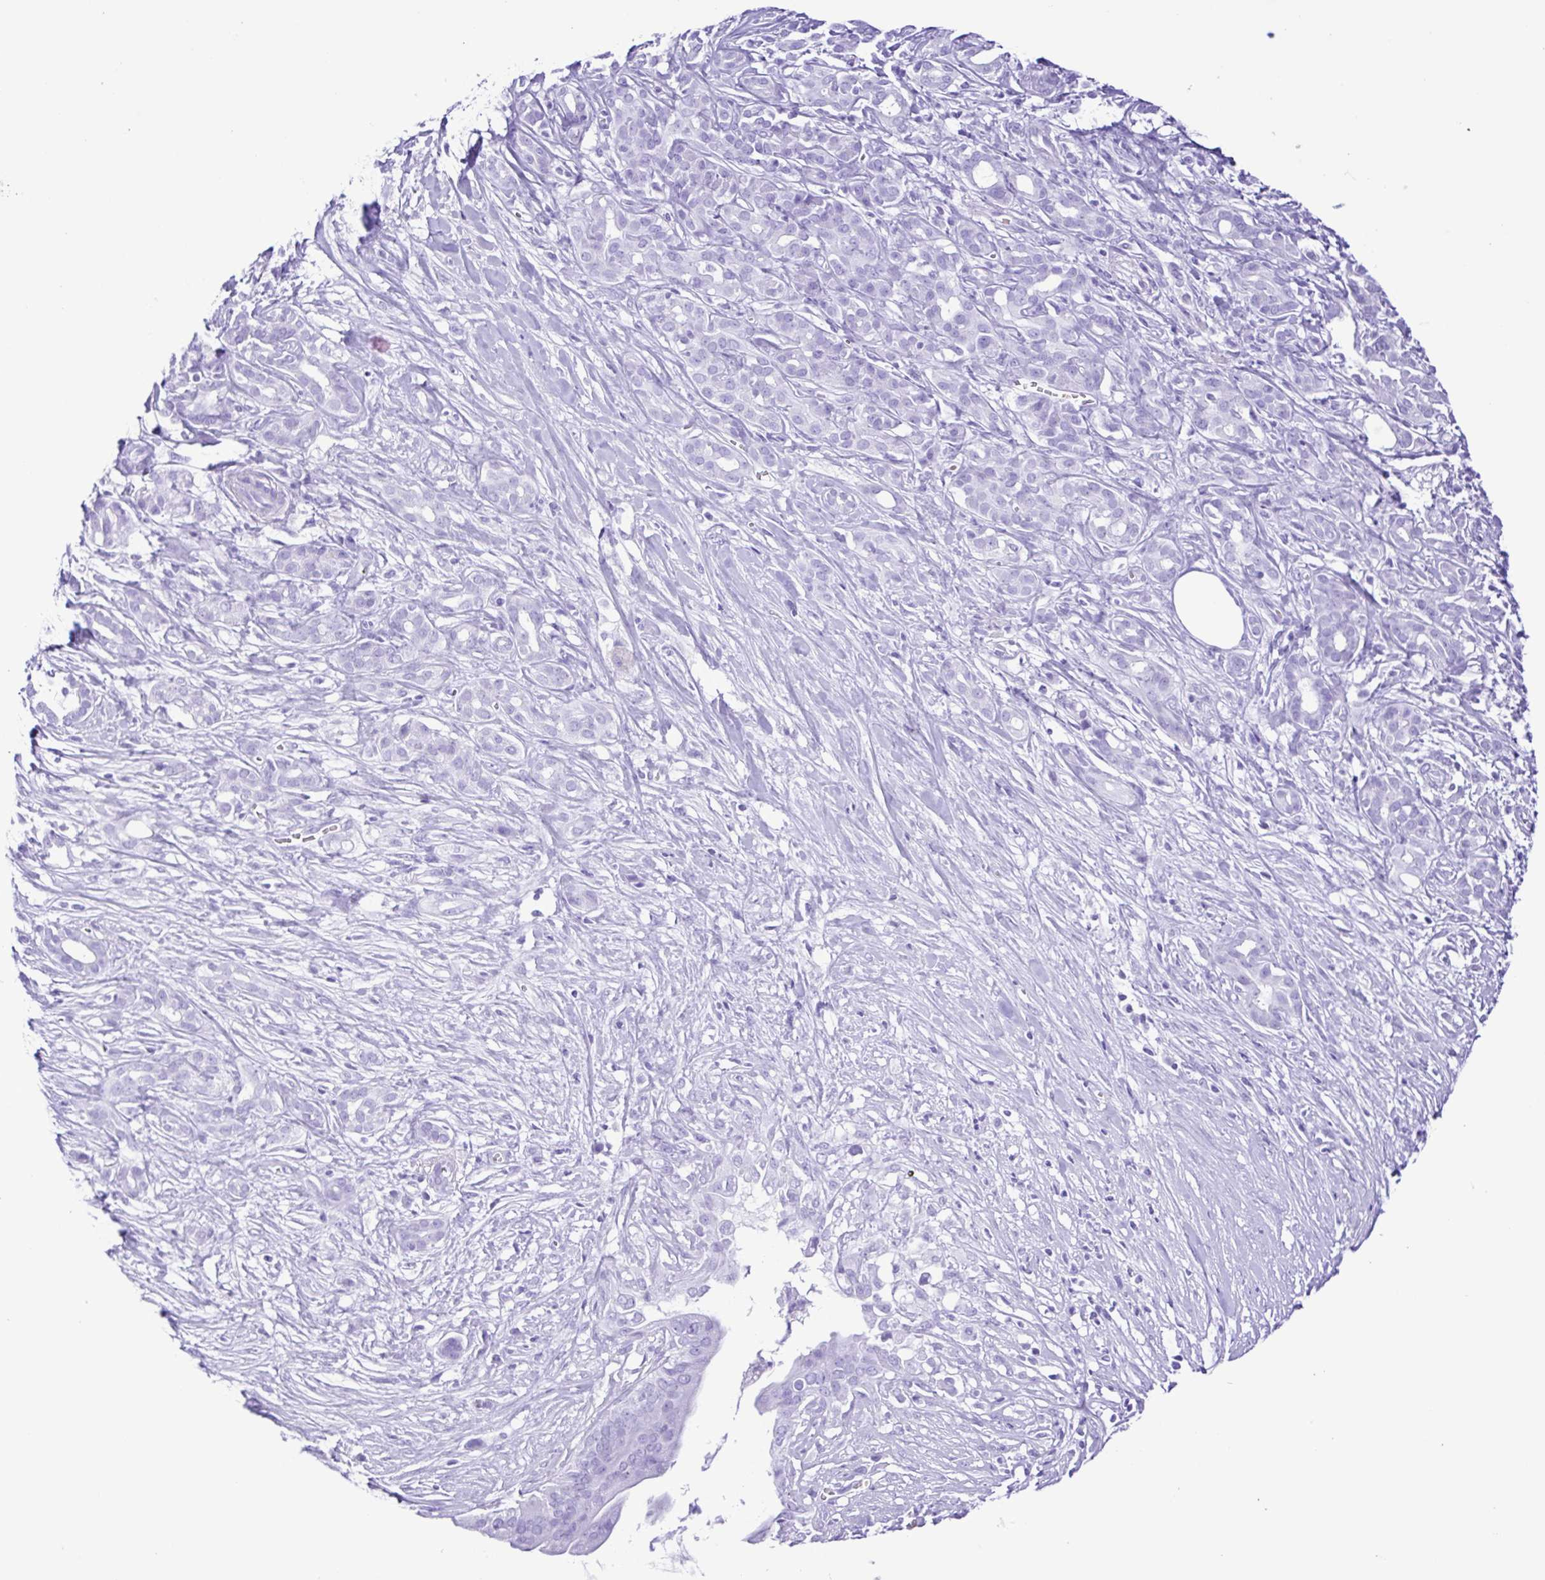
{"staining": {"intensity": "negative", "quantity": "none", "location": "none"}, "tissue": "pancreatic cancer", "cell_type": "Tumor cells", "image_type": "cancer", "snomed": [{"axis": "morphology", "description": "Adenocarcinoma, NOS"}, {"axis": "topography", "description": "Pancreas"}], "caption": "Photomicrograph shows no significant protein expression in tumor cells of pancreatic adenocarcinoma. (Brightfield microscopy of DAB (3,3'-diaminobenzidine) immunohistochemistry (IHC) at high magnification).", "gene": "SYT1", "patient": {"sex": "male", "age": 61}}